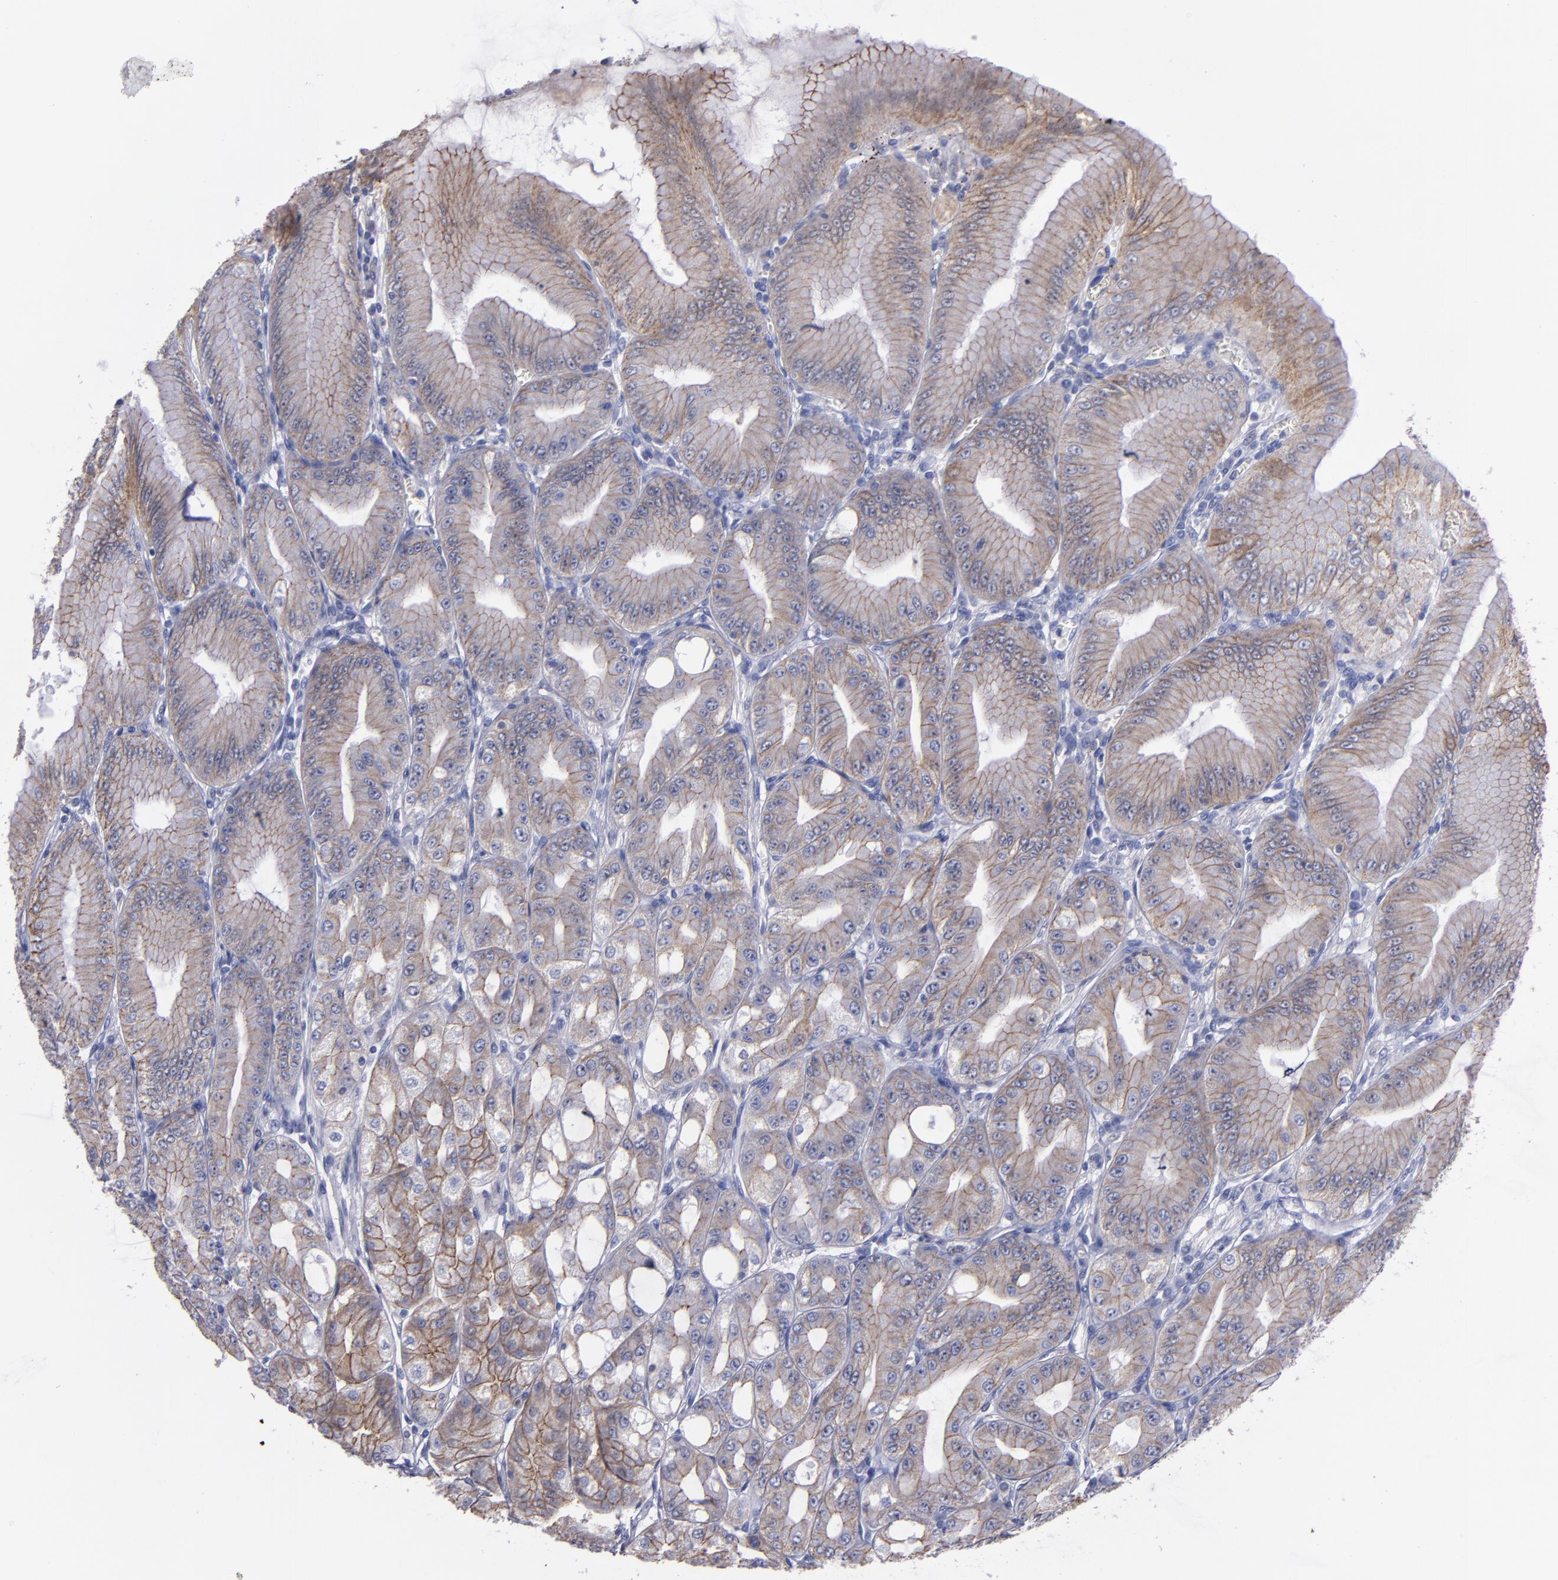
{"staining": {"intensity": "moderate", "quantity": ">75%", "location": "cytoplasmic/membranous"}, "tissue": "stomach", "cell_type": "Glandular cells", "image_type": "normal", "snomed": [{"axis": "morphology", "description": "Normal tissue, NOS"}, {"axis": "topography", "description": "Stomach, lower"}], "caption": "Immunohistochemical staining of unremarkable stomach shows >75% levels of moderate cytoplasmic/membranous protein positivity in approximately >75% of glandular cells. The staining is performed using DAB brown chromogen to label protein expression. The nuclei are counter-stained blue using hematoxylin.", "gene": "CDH3", "patient": {"sex": "male", "age": 71}}